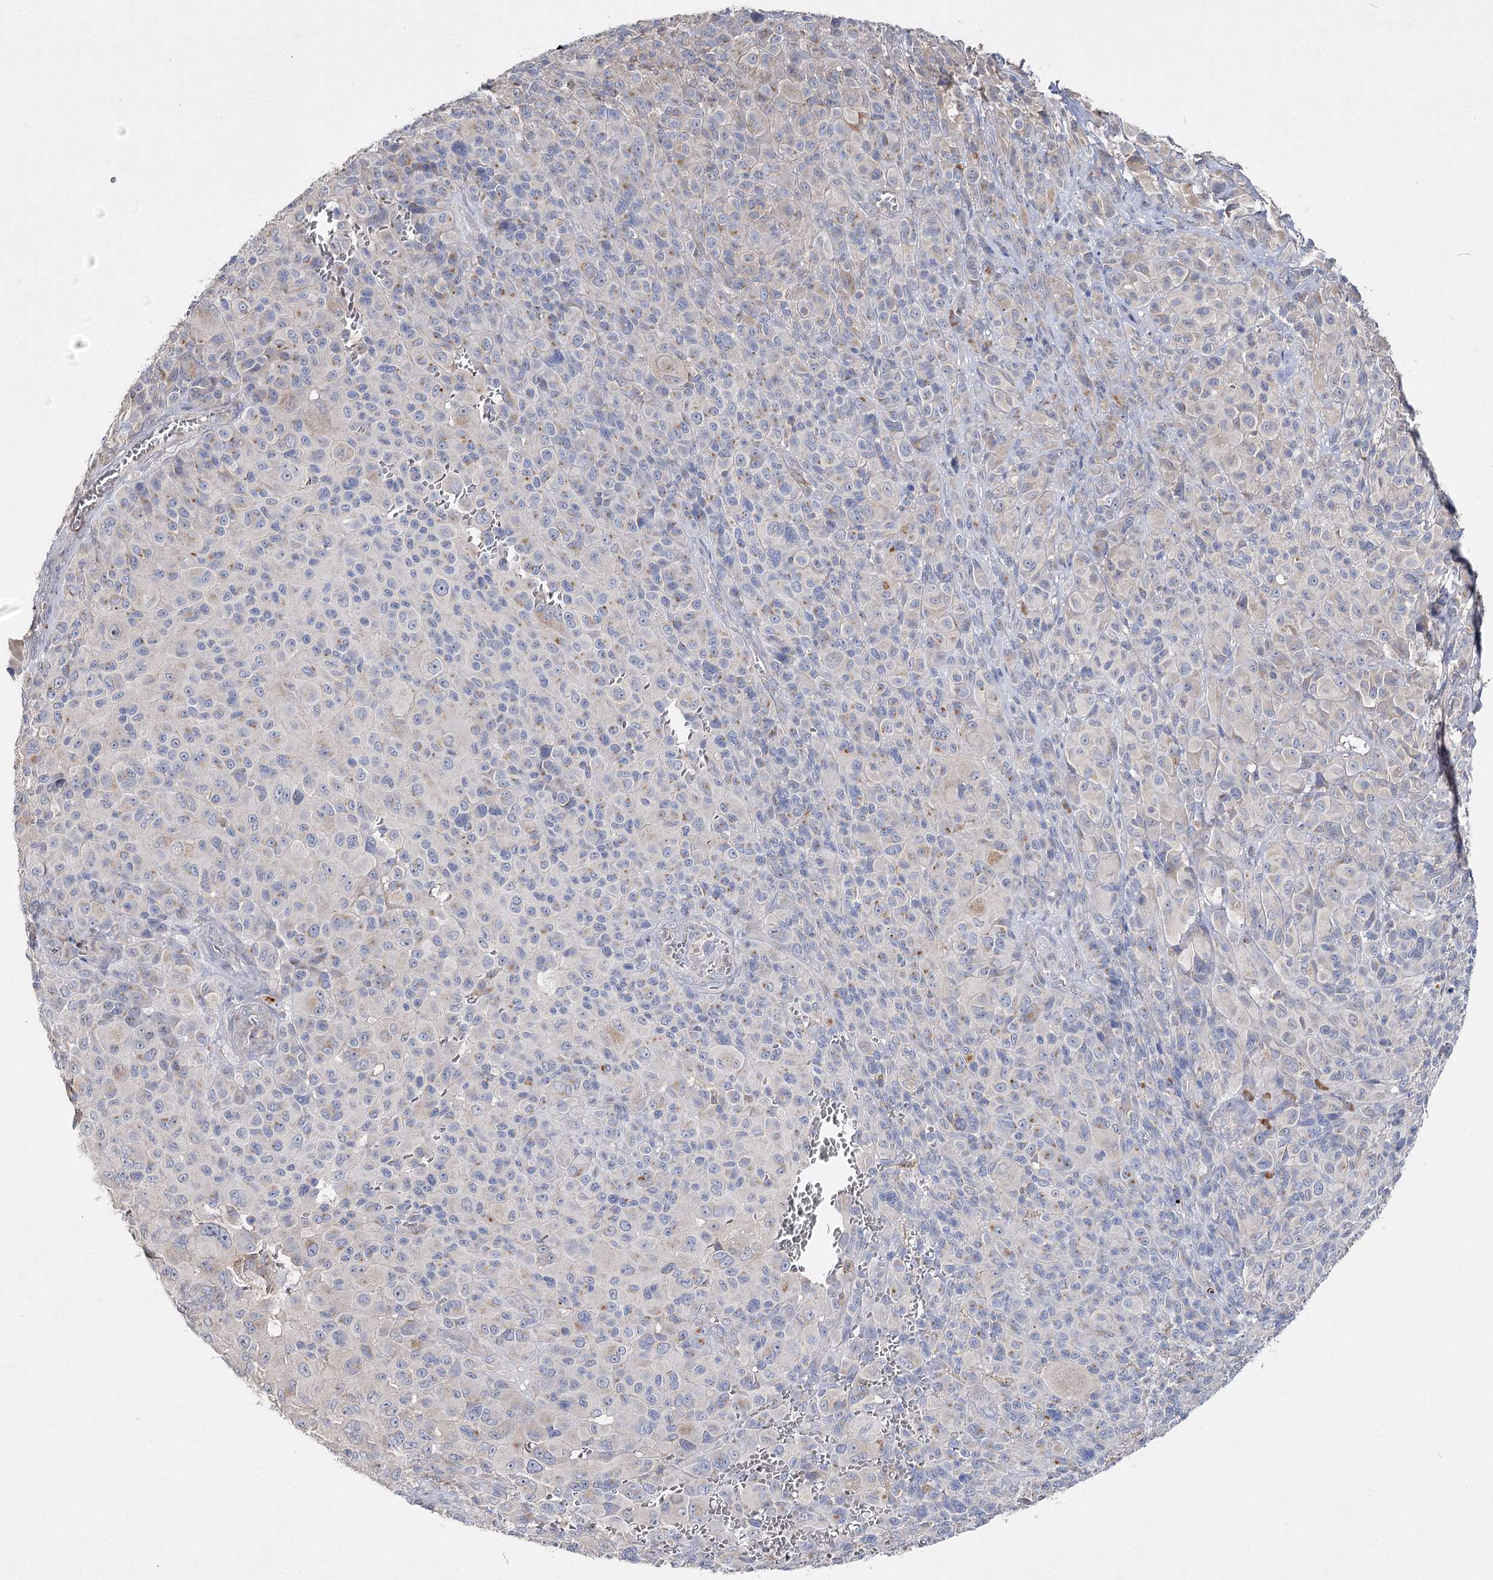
{"staining": {"intensity": "negative", "quantity": "none", "location": "none"}, "tissue": "melanoma", "cell_type": "Tumor cells", "image_type": "cancer", "snomed": [{"axis": "morphology", "description": "Malignant melanoma, NOS"}, {"axis": "topography", "description": "Skin of trunk"}], "caption": "The photomicrograph exhibits no significant positivity in tumor cells of melanoma. The staining is performed using DAB brown chromogen with nuclei counter-stained in using hematoxylin.", "gene": "IL1RAP", "patient": {"sex": "male", "age": 71}}